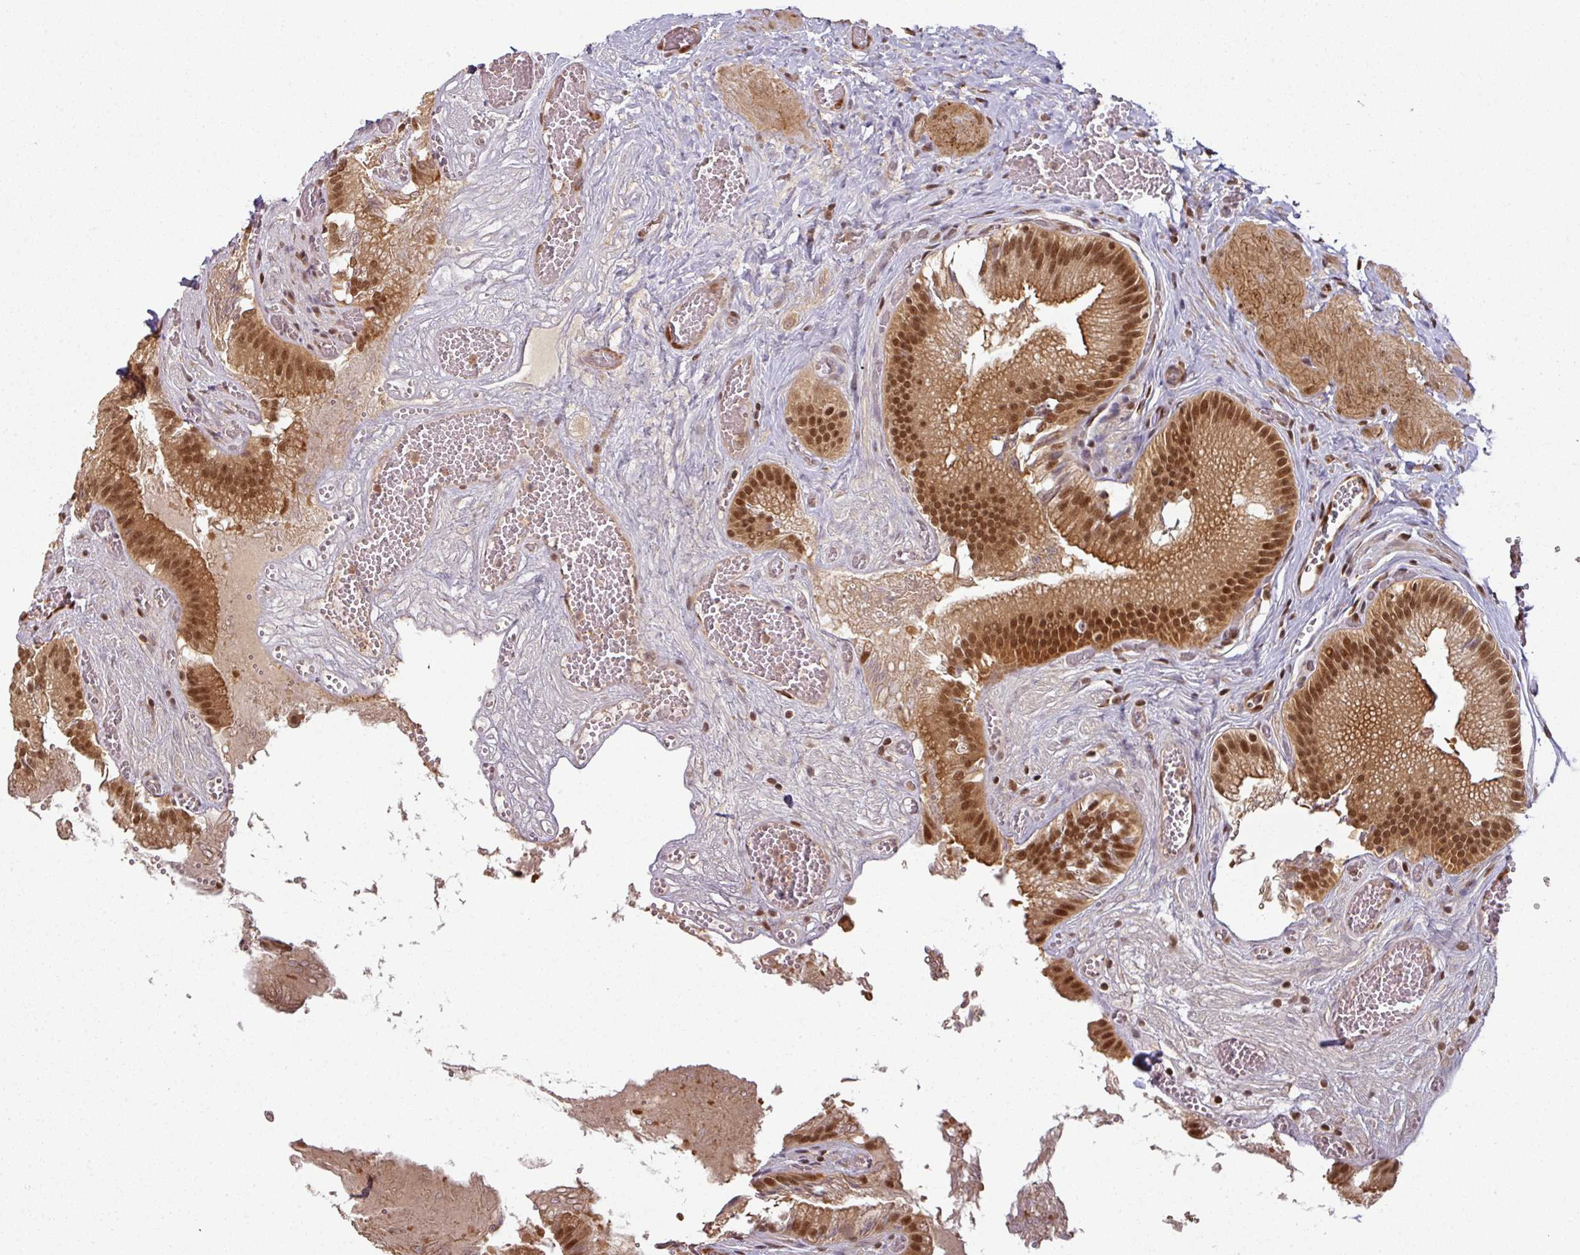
{"staining": {"intensity": "strong", "quantity": ">75%", "location": "cytoplasmic/membranous,nuclear"}, "tissue": "gallbladder", "cell_type": "Glandular cells", "image_type": "normal", "snomed": [{"axis": "morphology", "description": "Normal tissue, NOS"}, {"axis": "topography", "description": "Gallbladder"}, {"axis": "topography", "description": "Peripheral nerve tissue"}], "caption": "The photomicrograph shows immunohistochemical staining of normal gallbladder. There is strong cytoplasmic/membranous,nuclear positivity is appreciated in approximately >75% of glandular cells. (IHC, brightfield microscopy, high magnification).", "gene": "SIK3", "patient": {"sex": "male", "age": 17}}